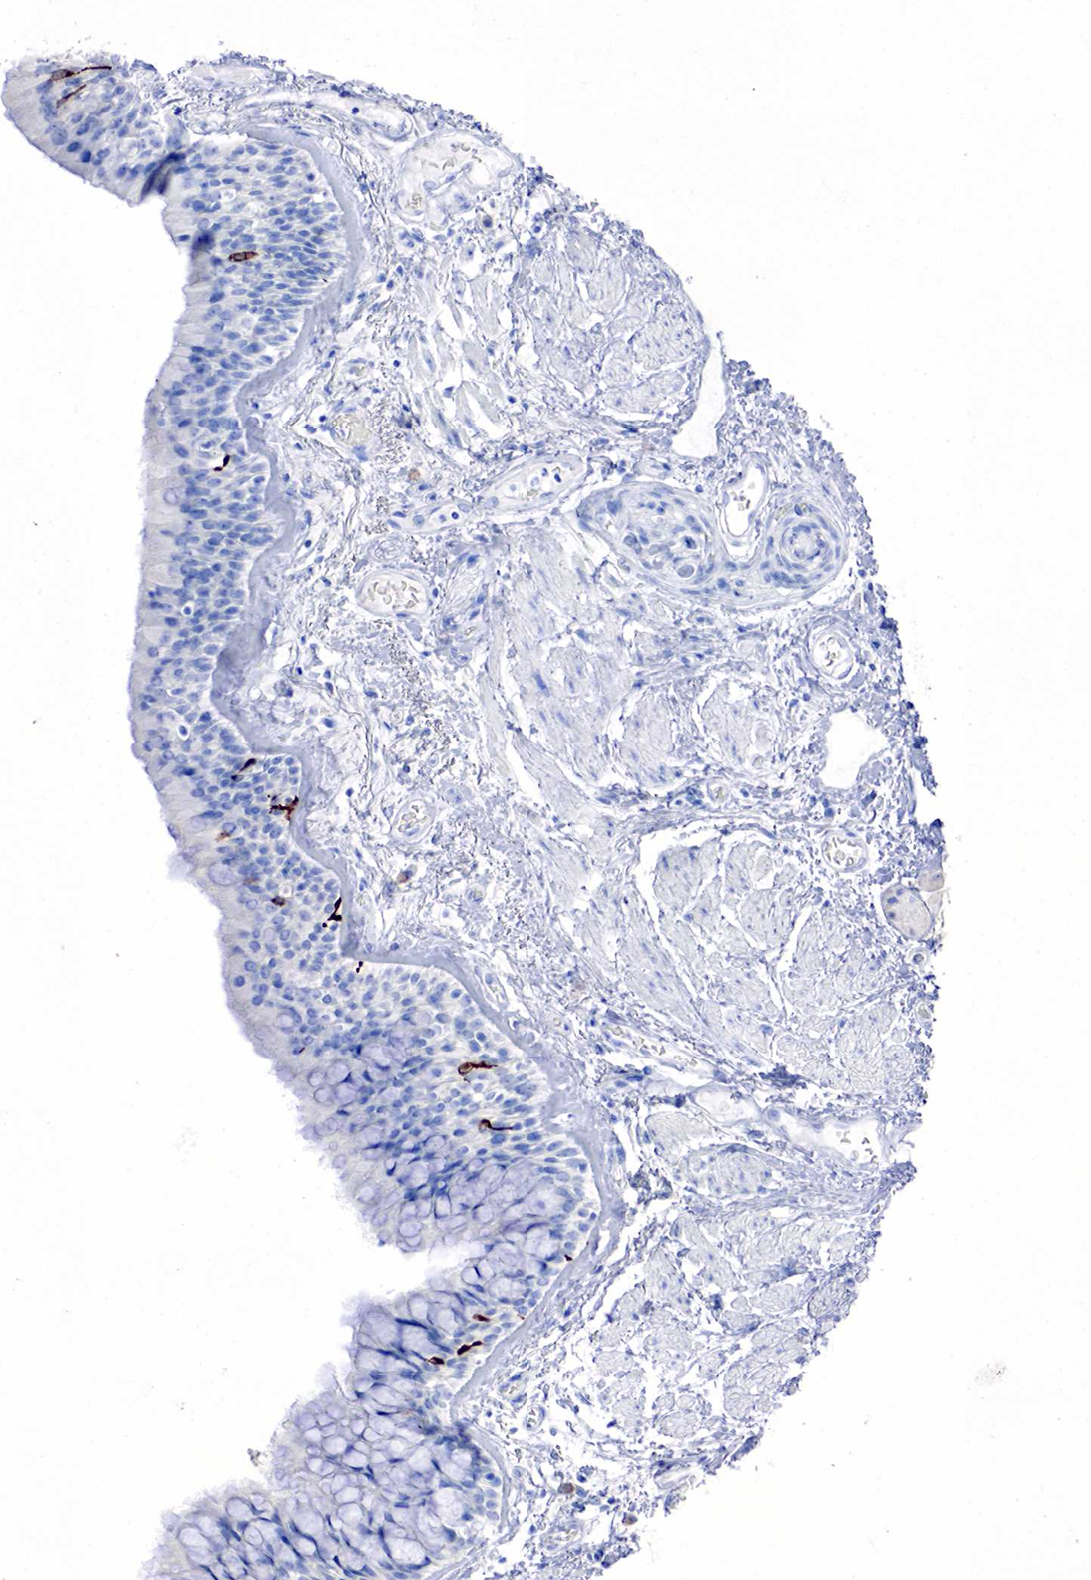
{"staining": {"intensity": "strong", "quantity": "<25%", "location": "cytoplasmic/membranous"}, "tissue": "bronchus", "cell_type": "Respiratory epithelial cells", "image_type": "normal", "snomed": [{"axis": "morphology", "description": "Normal tissue, NOS"}, {"axis": "topography", "description": "Bronchus"}, {"axis": "topography", "description": "Lung"}], "caption": "Immunohistochemical staining of normal human bronchus shows <25% levels of strong cytoplasmic/membranous protein positivity in about <25% of respiratory epithelial cells. (DAB IHC, brown staining for protein, blue staining for nuclei).", "gene": "CHGA", "patient": {"sex": "female", "age": 57}}